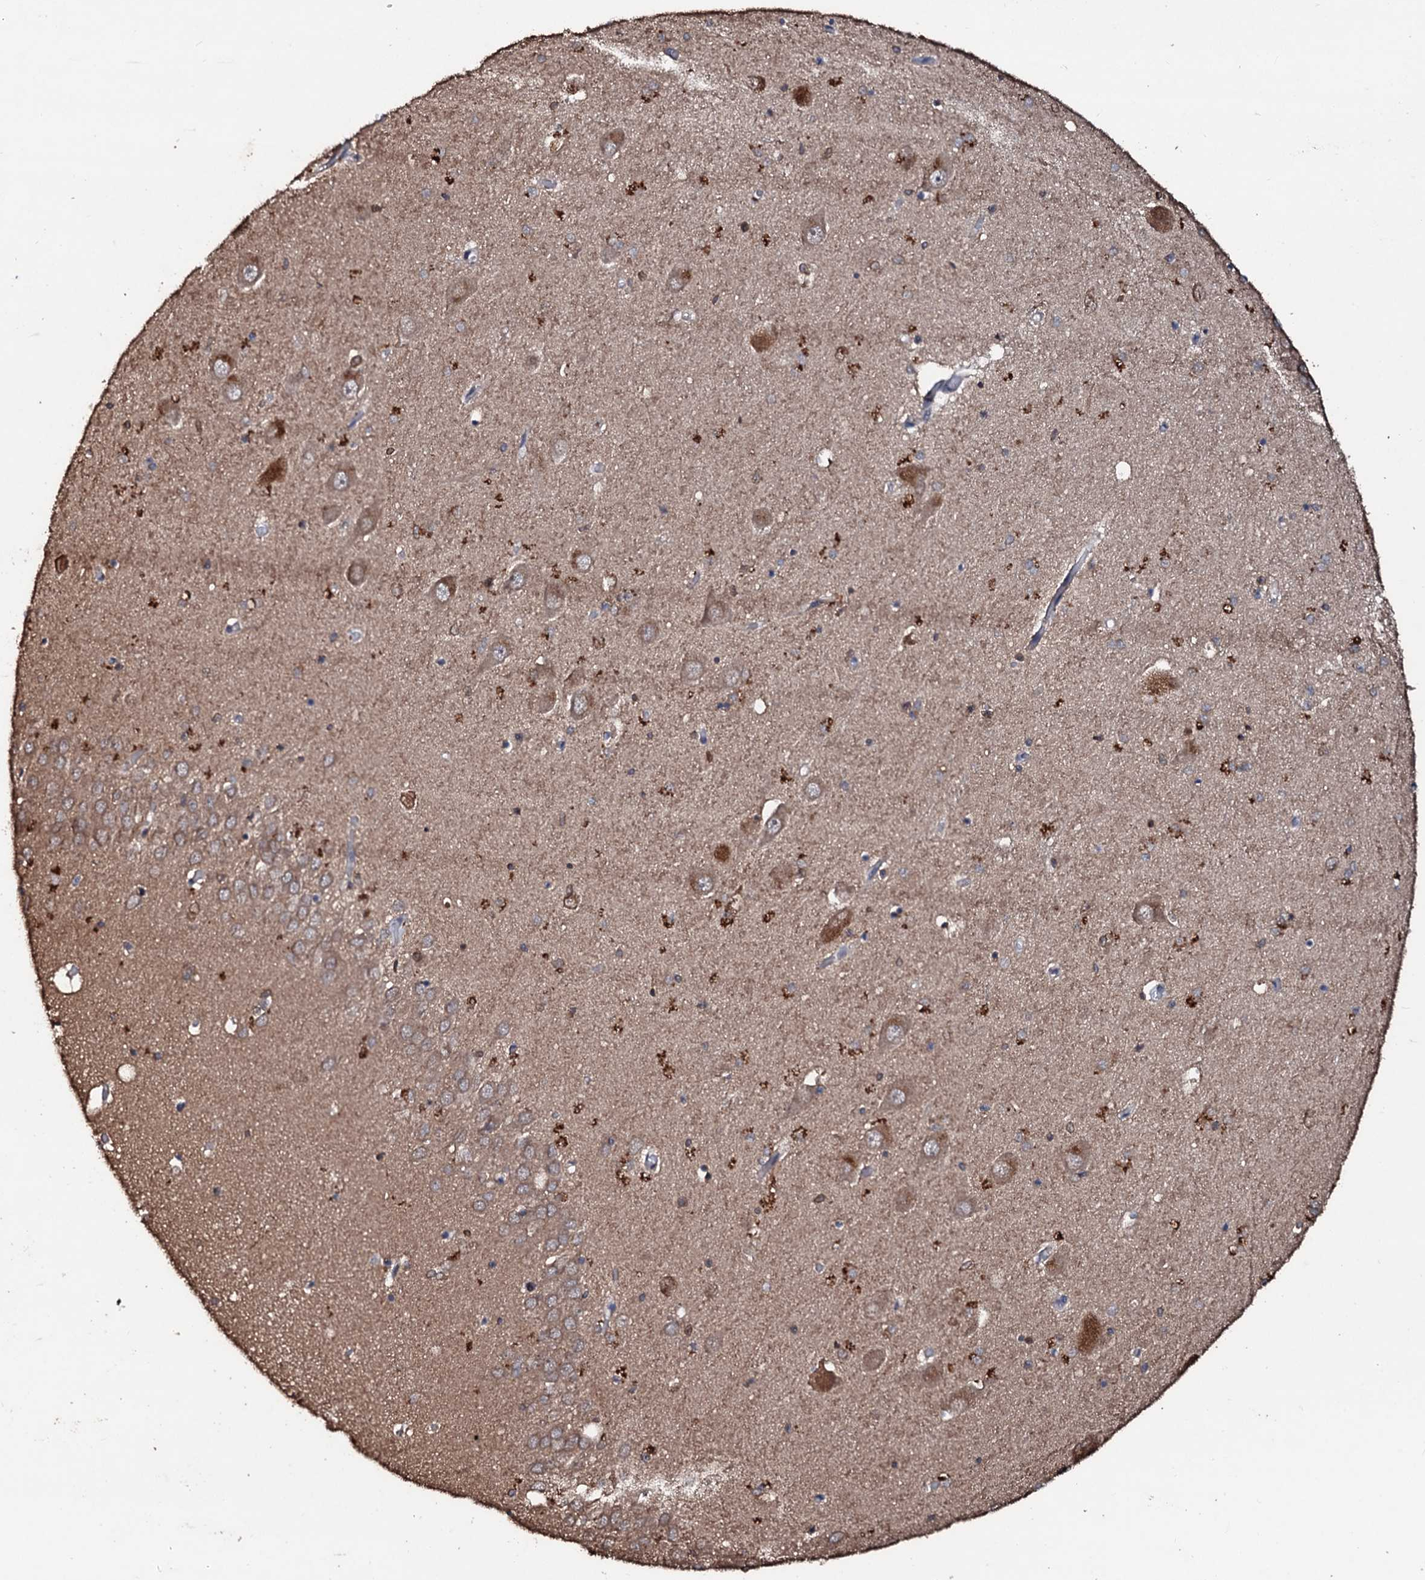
{"staining": {"intensity": "moderate", "quantity": ">75%", "location": "cytoplasmic/membranous"}, "tissue": "hippocampus", "cell_type": "Glial cells", "image_type": "normal", "snomed": [{"axis": "morphology", "description": "Normal tissue, NOS"}, {"axis": "topography", "description": "Hippocampus"}], "caption": "This is a micrograph of immunohistochemistry (IHC) staining of benign hippocampus, which shows moderate expression in the cytoplasmic/membranous of glial cells.", "gene": "SDHAF2", "patient": {"sex": "male", "age": 70}}